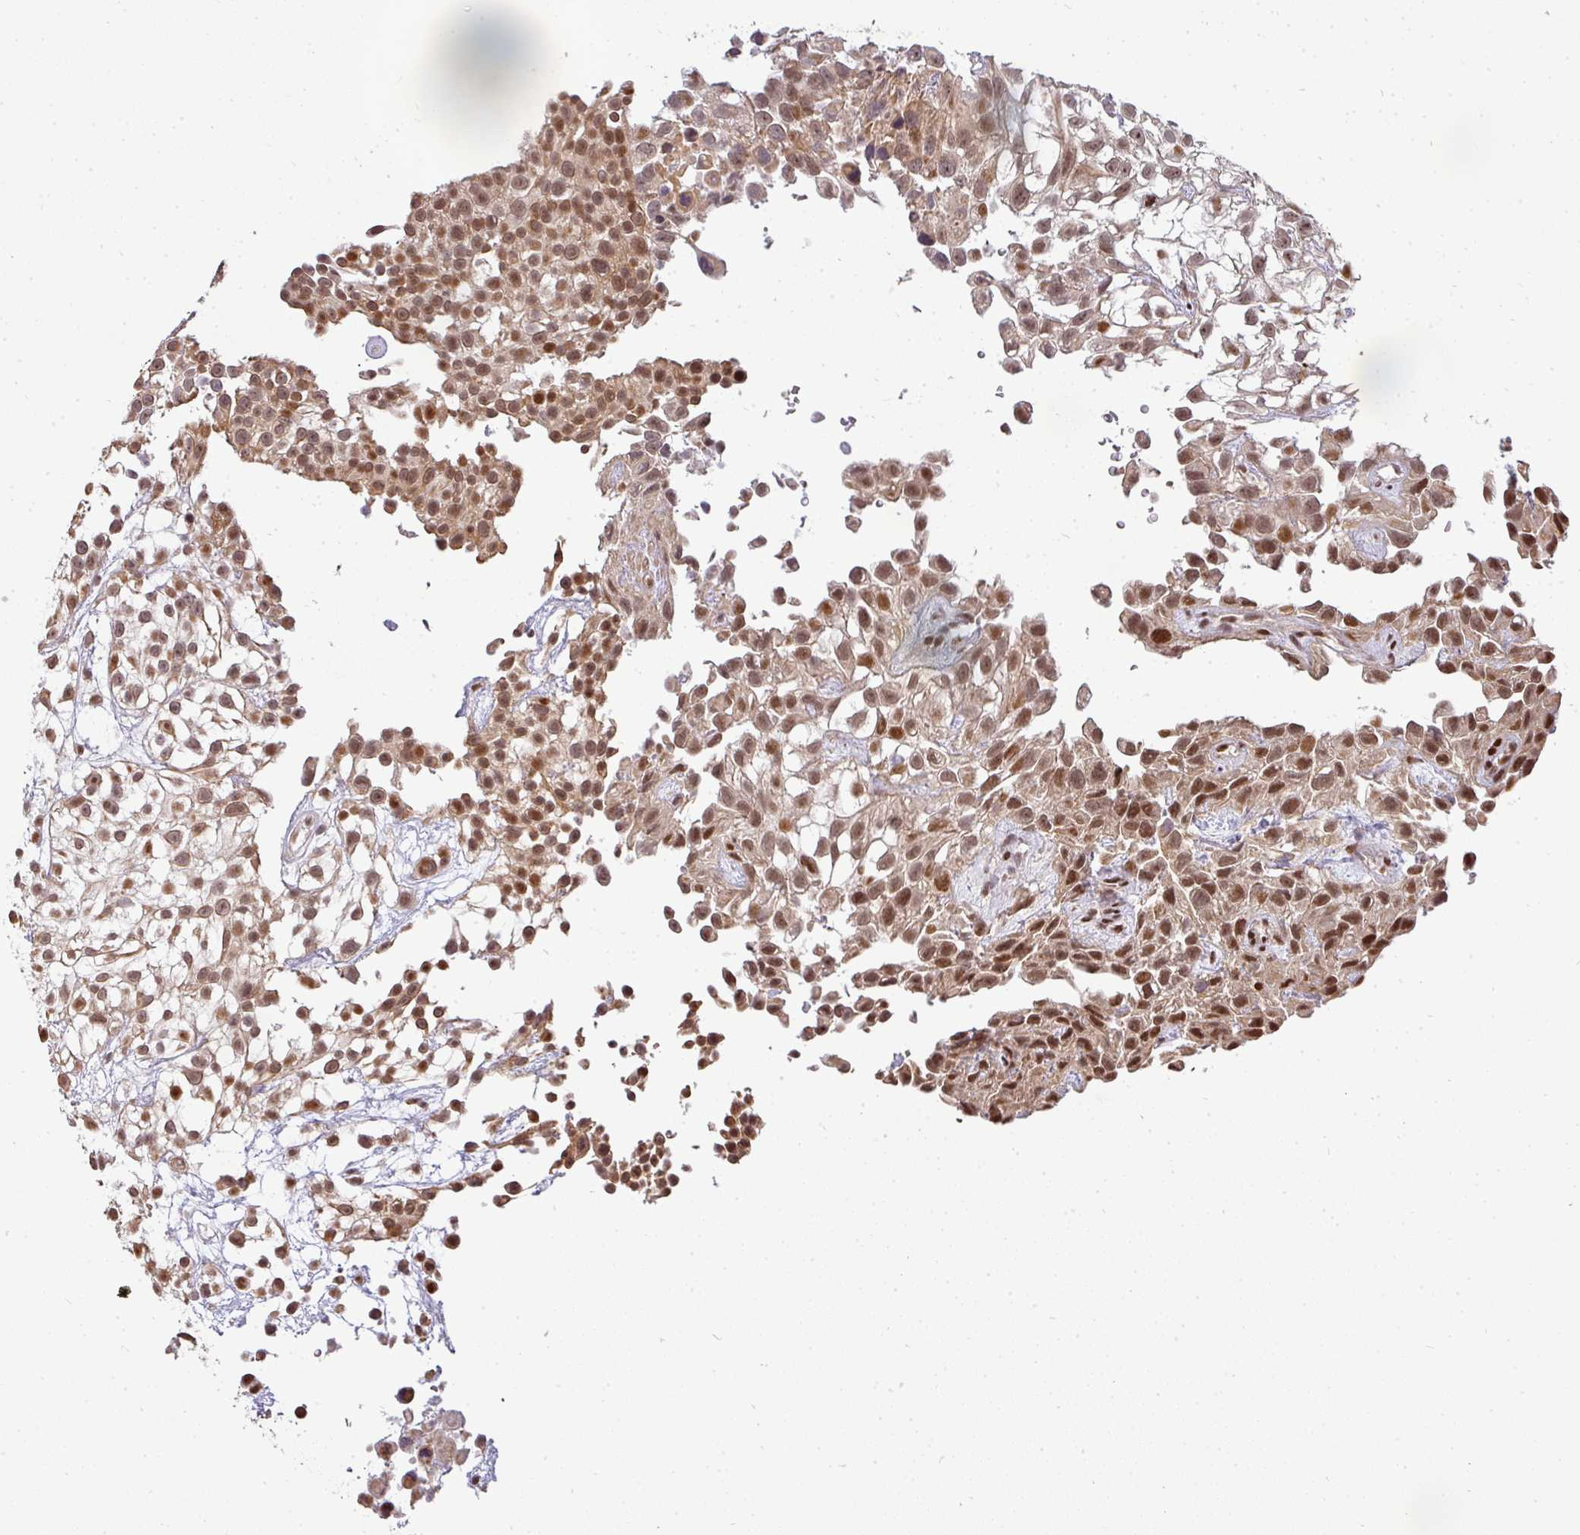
{"staining": {"intensity": "moderate", "quantity": ">75%", "location": "nuclear"}, "tissue": "urothelial cancer", "cell_type": "Tumor cells", "image_type": "cancer", "snomed": [{"axis": "morphology", "description": "Urothelial carcinoma, High grade"}, {"axis": "topography", "description": "Urinary bladder"}], "caption": "Immunohistochemistry staining of urothelial carcinoma (high-grade), which displays medium levels of moderate nuclear expression in approximately >75% of tumor cells indicating moderate nuclear protein expression. The staining was performed using DAB (brown) for protein detection and nuclei were counterstained in hematoxylin (blue).", "gene": "PATZ1", "patient": {"sex": "male", "age": 56}}